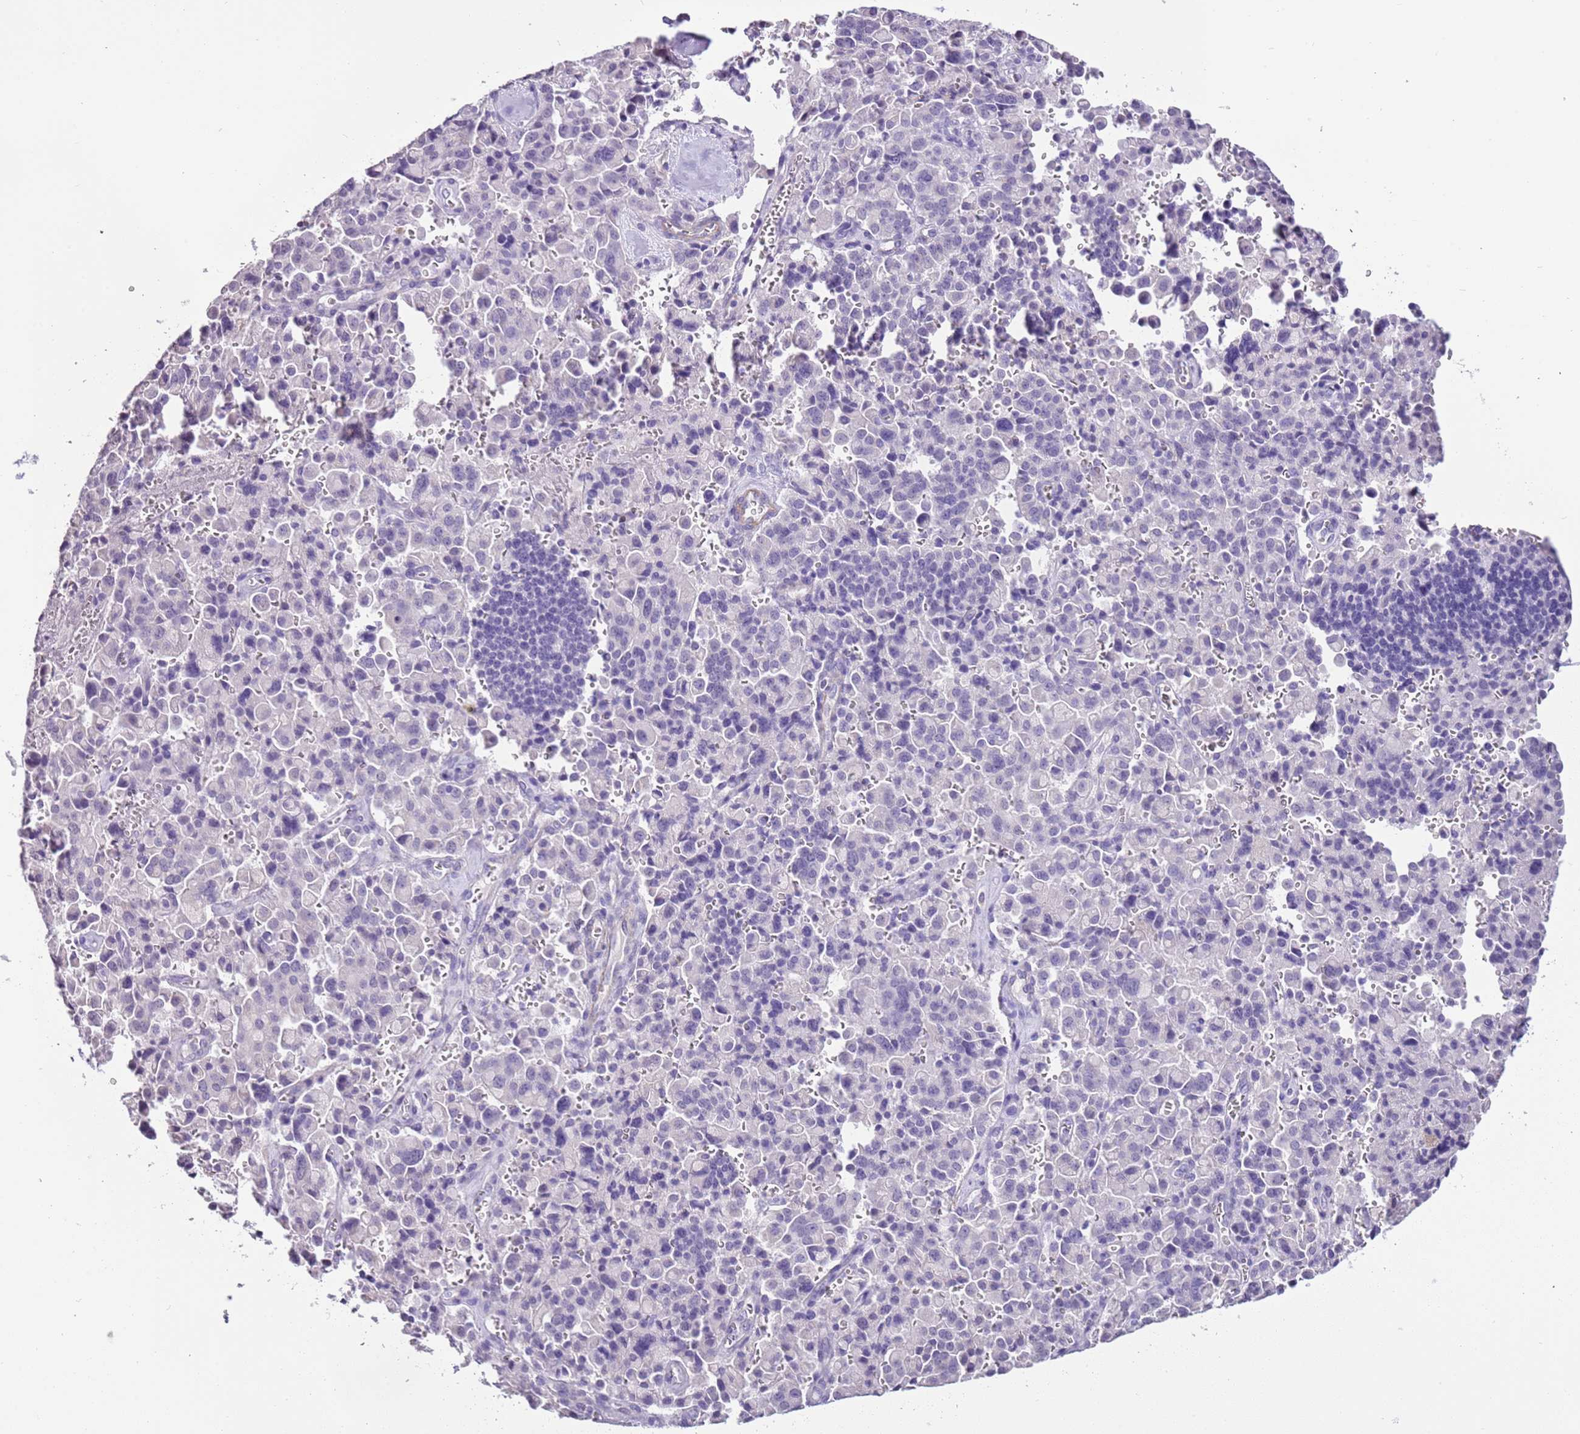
{"staining": {"intensity": "negative", "quantity": "none", "location": "none"}, "tissue": "pancreatic cancer", "cell_type": "Tumor cells", "image_type": "cancer", "snomed": [{"axis": "morphology", "description": "Adenocarcinoma, NOS"}, {"axis": "topography", "description": "Pancreas"}], "caption": "Immunohistochemistry of pancreatic cancer (adenocarcinoma) displays no expression in tumor cells. The staining was performed using DAB to visualize the protein expression in brown, while the nuclei were stained in blue with hematoxylin (Magnification: 20x).", "gene": "PCGF2", "patient": {"sex": "male", "age": 65}}